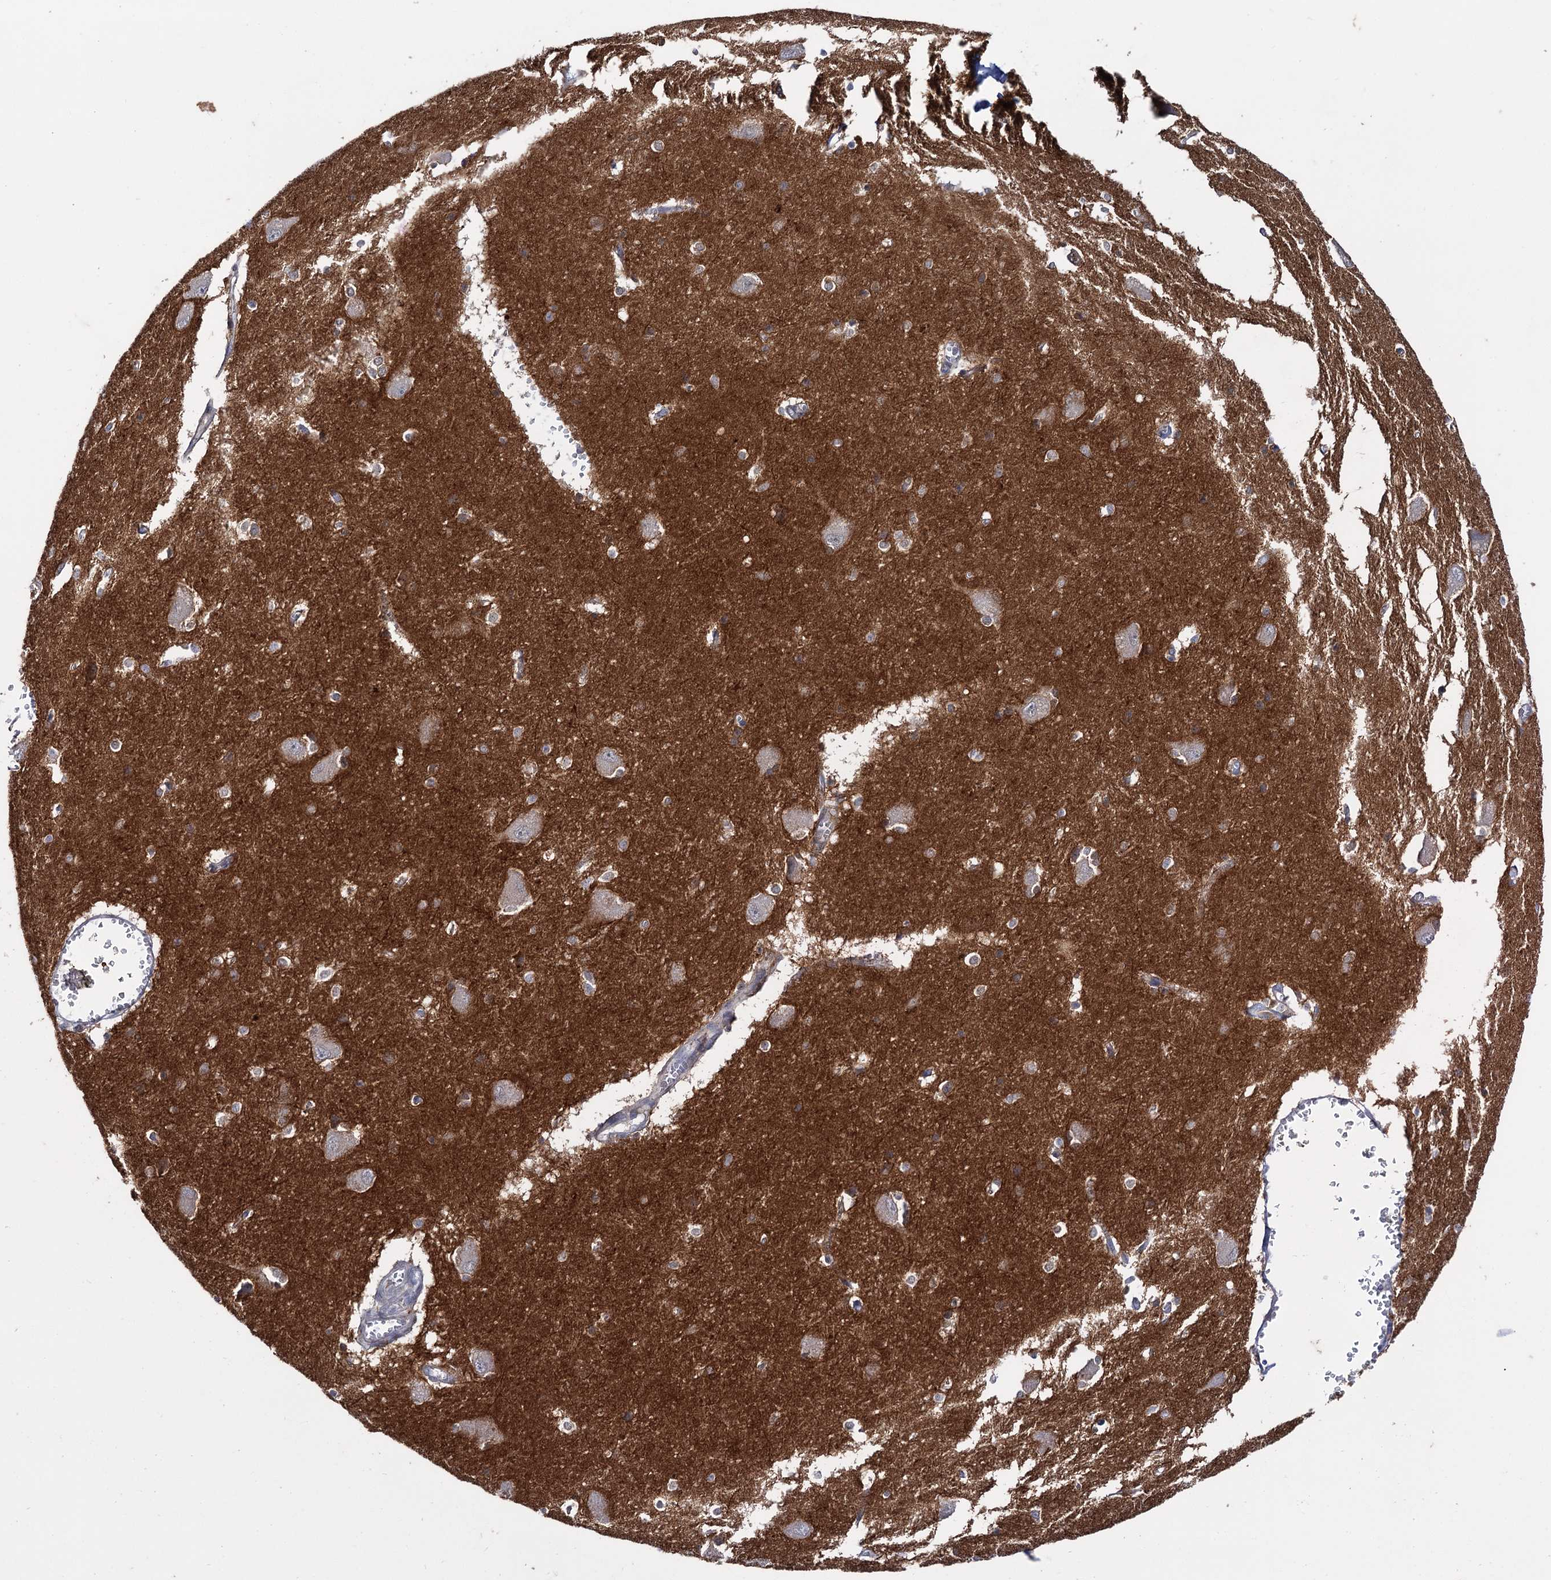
{"staining": {"intensity": "weak", "quantity": "<25%", "location": "cytoplasmic/membranous"}, "tissue": "caudate", "cell_type": "Glial cells", "image_type": "normal", "snomed": [{"axis": "morphology", "description": "Normal tissue, NOS"}, {"axis": "topography", "description": "Lateral ventricle wall"}], "caption": "IHC histopathology image of benign human caudate stained for a protein (brown), which shows no expression in glial cells. The staining is performed using DAB brown chromogen with nuclei counter-stained in using hematoxylin.", "gene": "MID1IP1", "patient": {"sex": "male", "age": 37}}